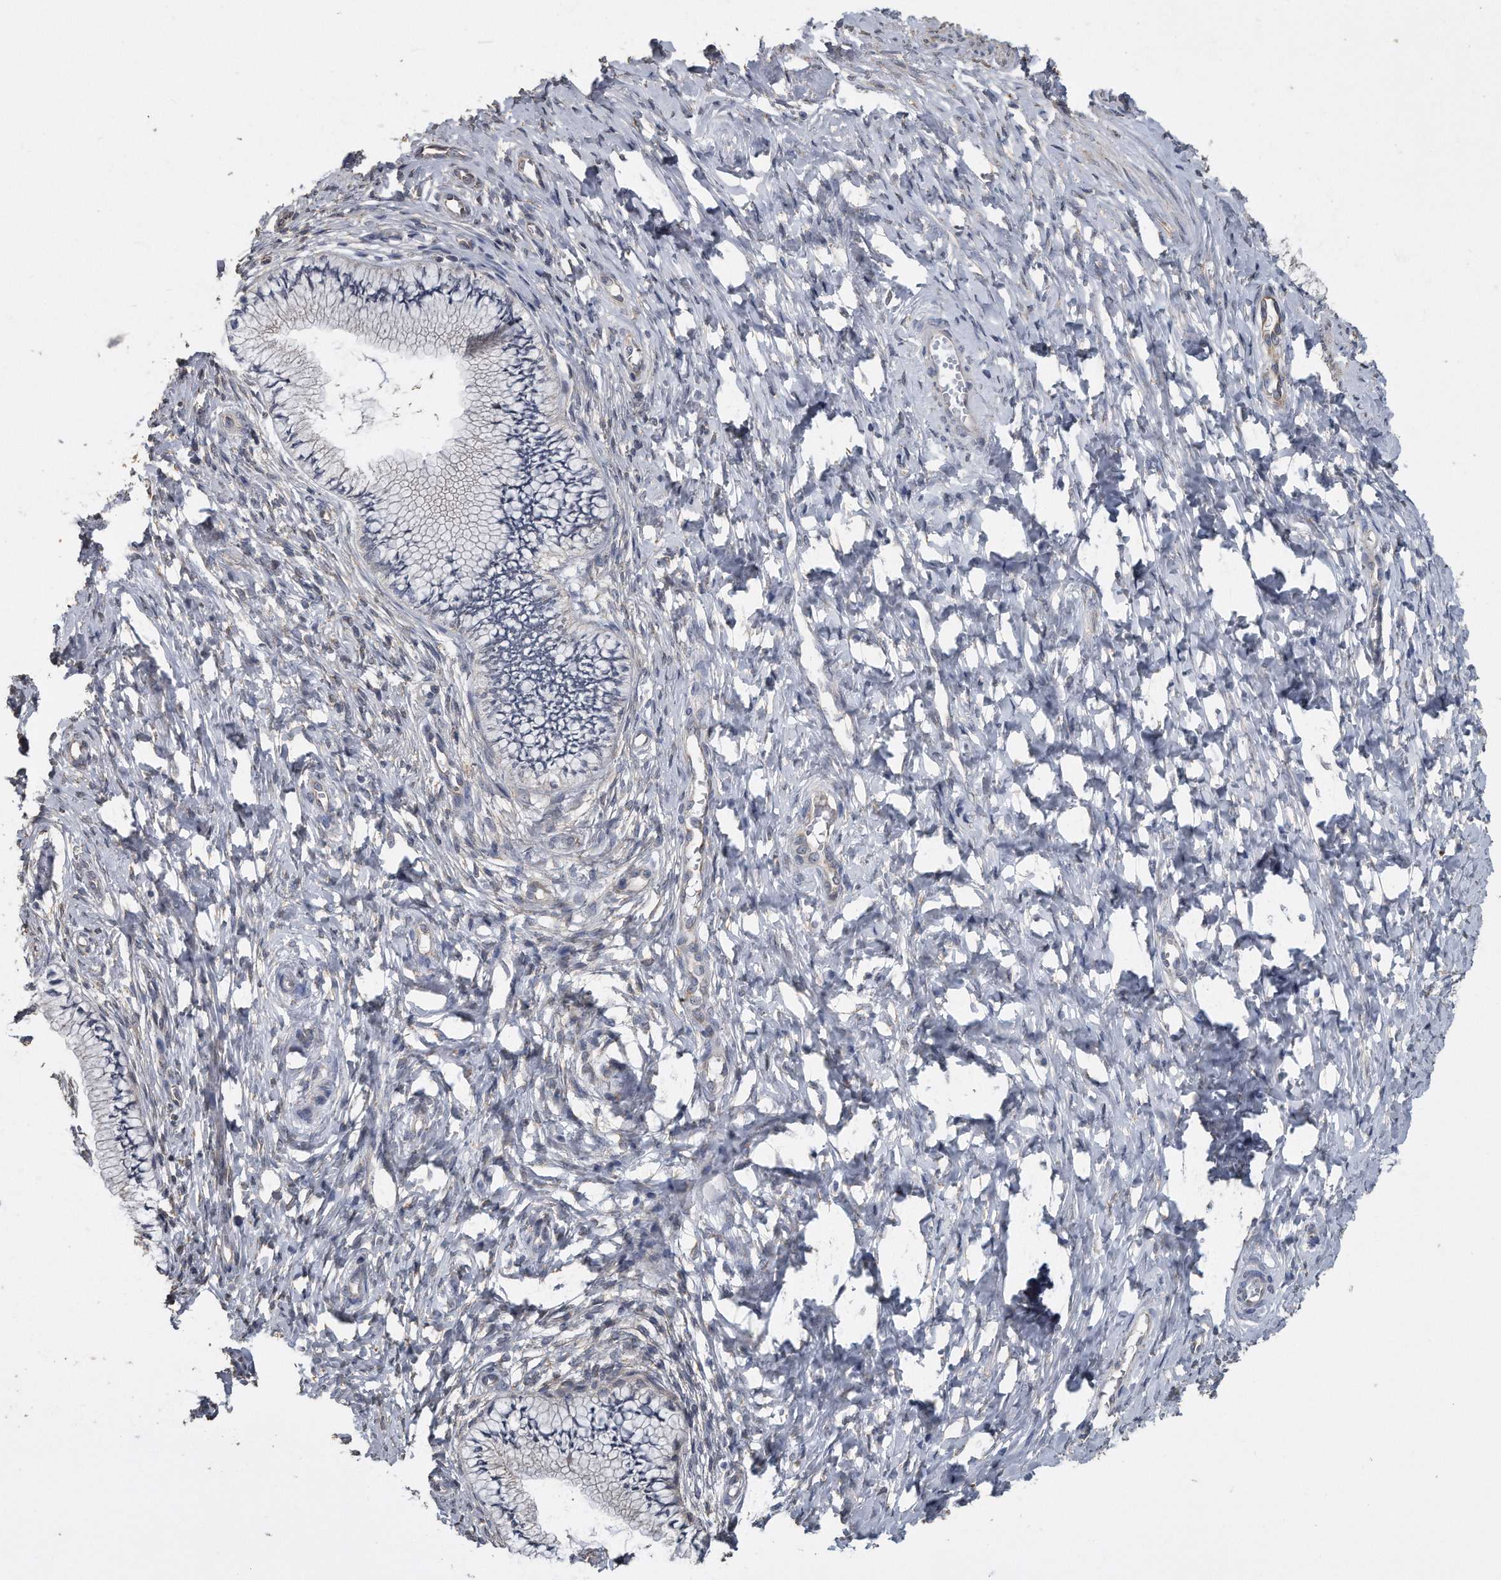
{"staining": {"intensity": "negative", "quantity": "none", "location": "none"}, "tissue": "cervix", "cell_type": "Glandular cells", "image_type": "normal", "snomed": [{"axis": "morphology", "description": "Normal tissue, NOS"}, {"axis": "topography", "description": "Cervix"}], "caption": "DAB (3,3'-diaminobenzidine) immunohistochemical staining of normal cervix displays no significant staining in glandular cells.", "gene": "PCLO", "patient": {"sex": "female", "age": 36}}